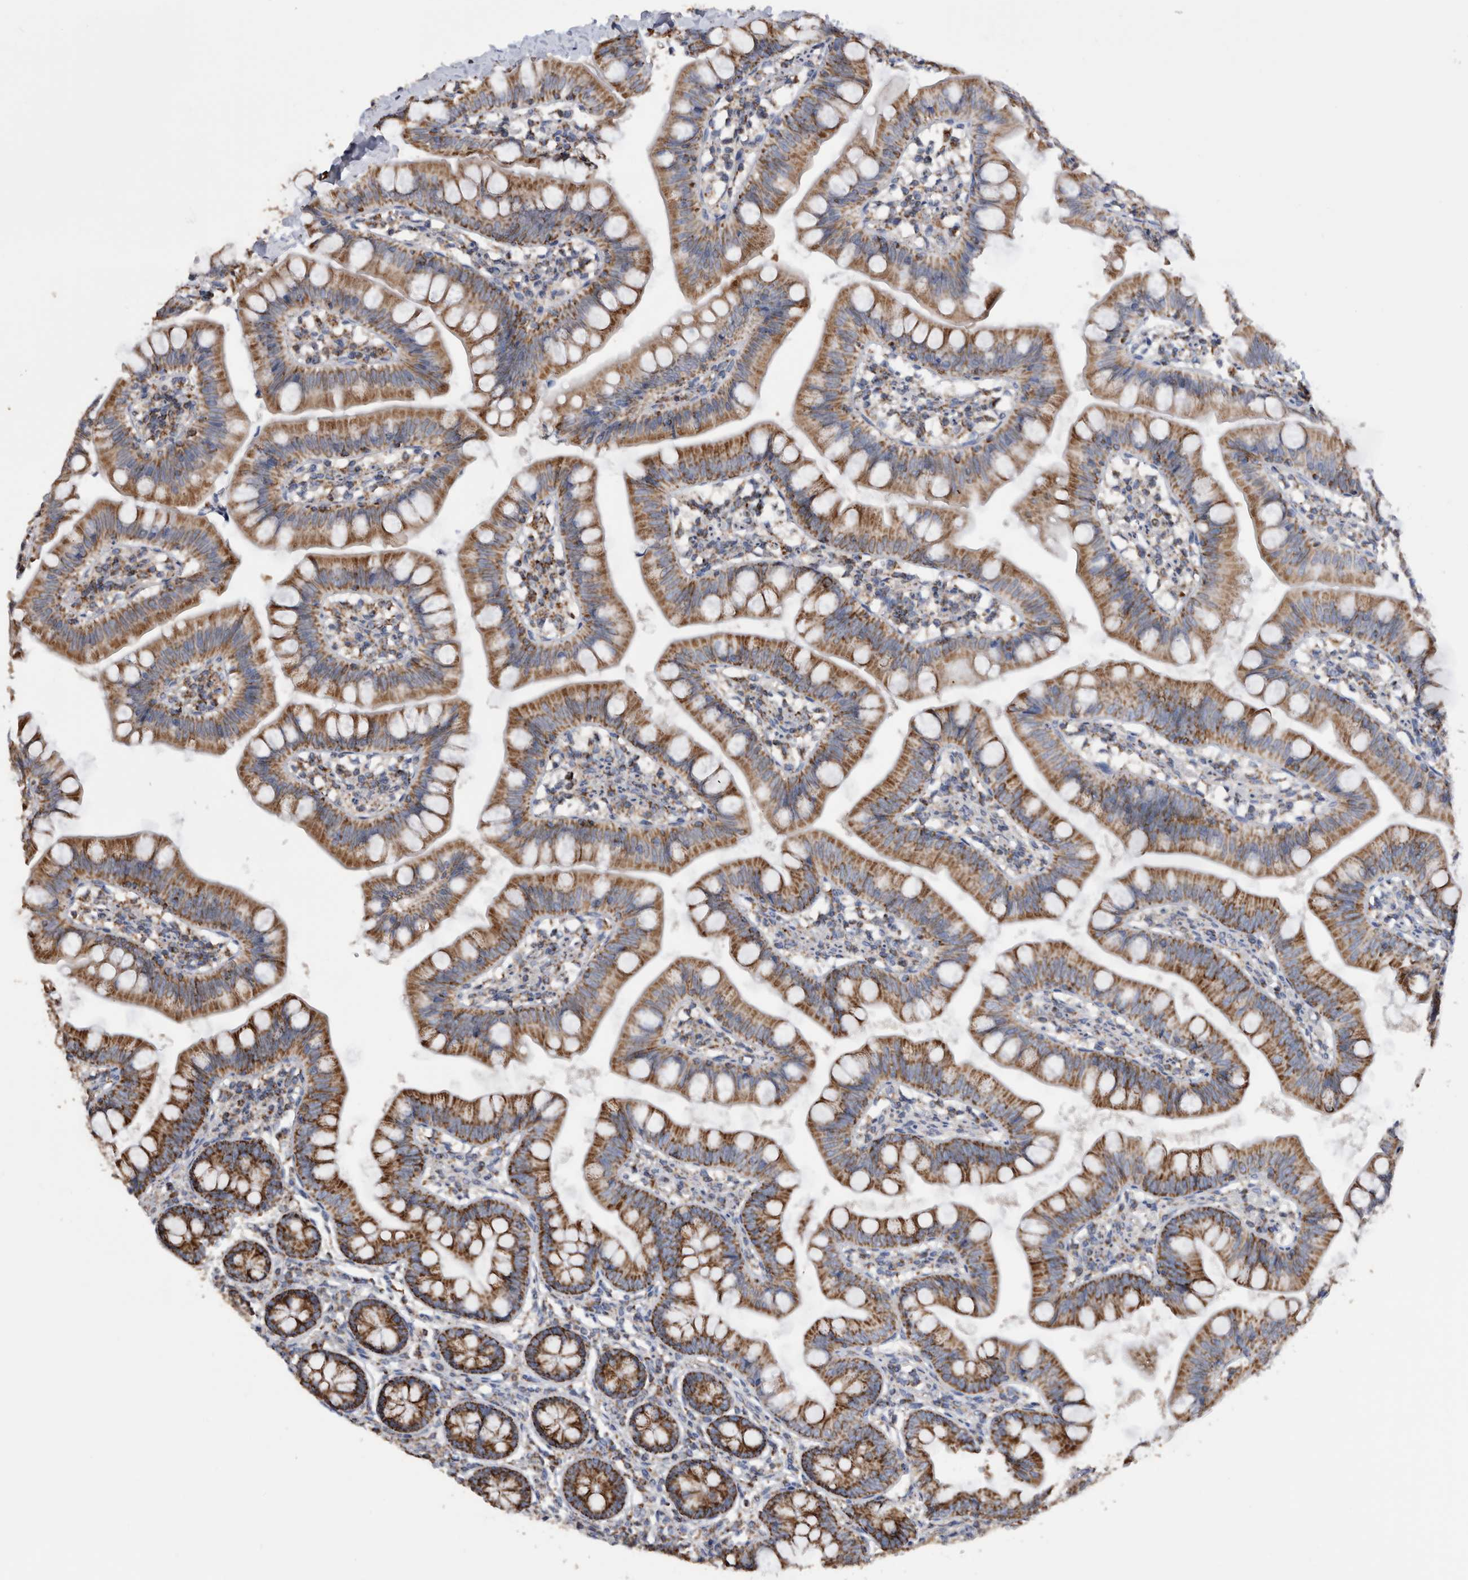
{"staining": {"intensity": "moderate", "quantity": ">75%", "location": "cytoplasmic/membranous"}, "tissue": "small intestine", "cell_type": "Glandular cells", "image_type": "normal", "snomed": [{"axis": "morphology", "description": "Normal tissue, NOS"}, {"axis": "topography", "description": "Small intestine"}], "caption": "Protein expression analysis of normal small intestine reveals moderate cytoplasmic/membranous expression in approximately >75% of glandular cells.", "gene": "WFDC1", "patient": {"sex": "male", "age": 7}}